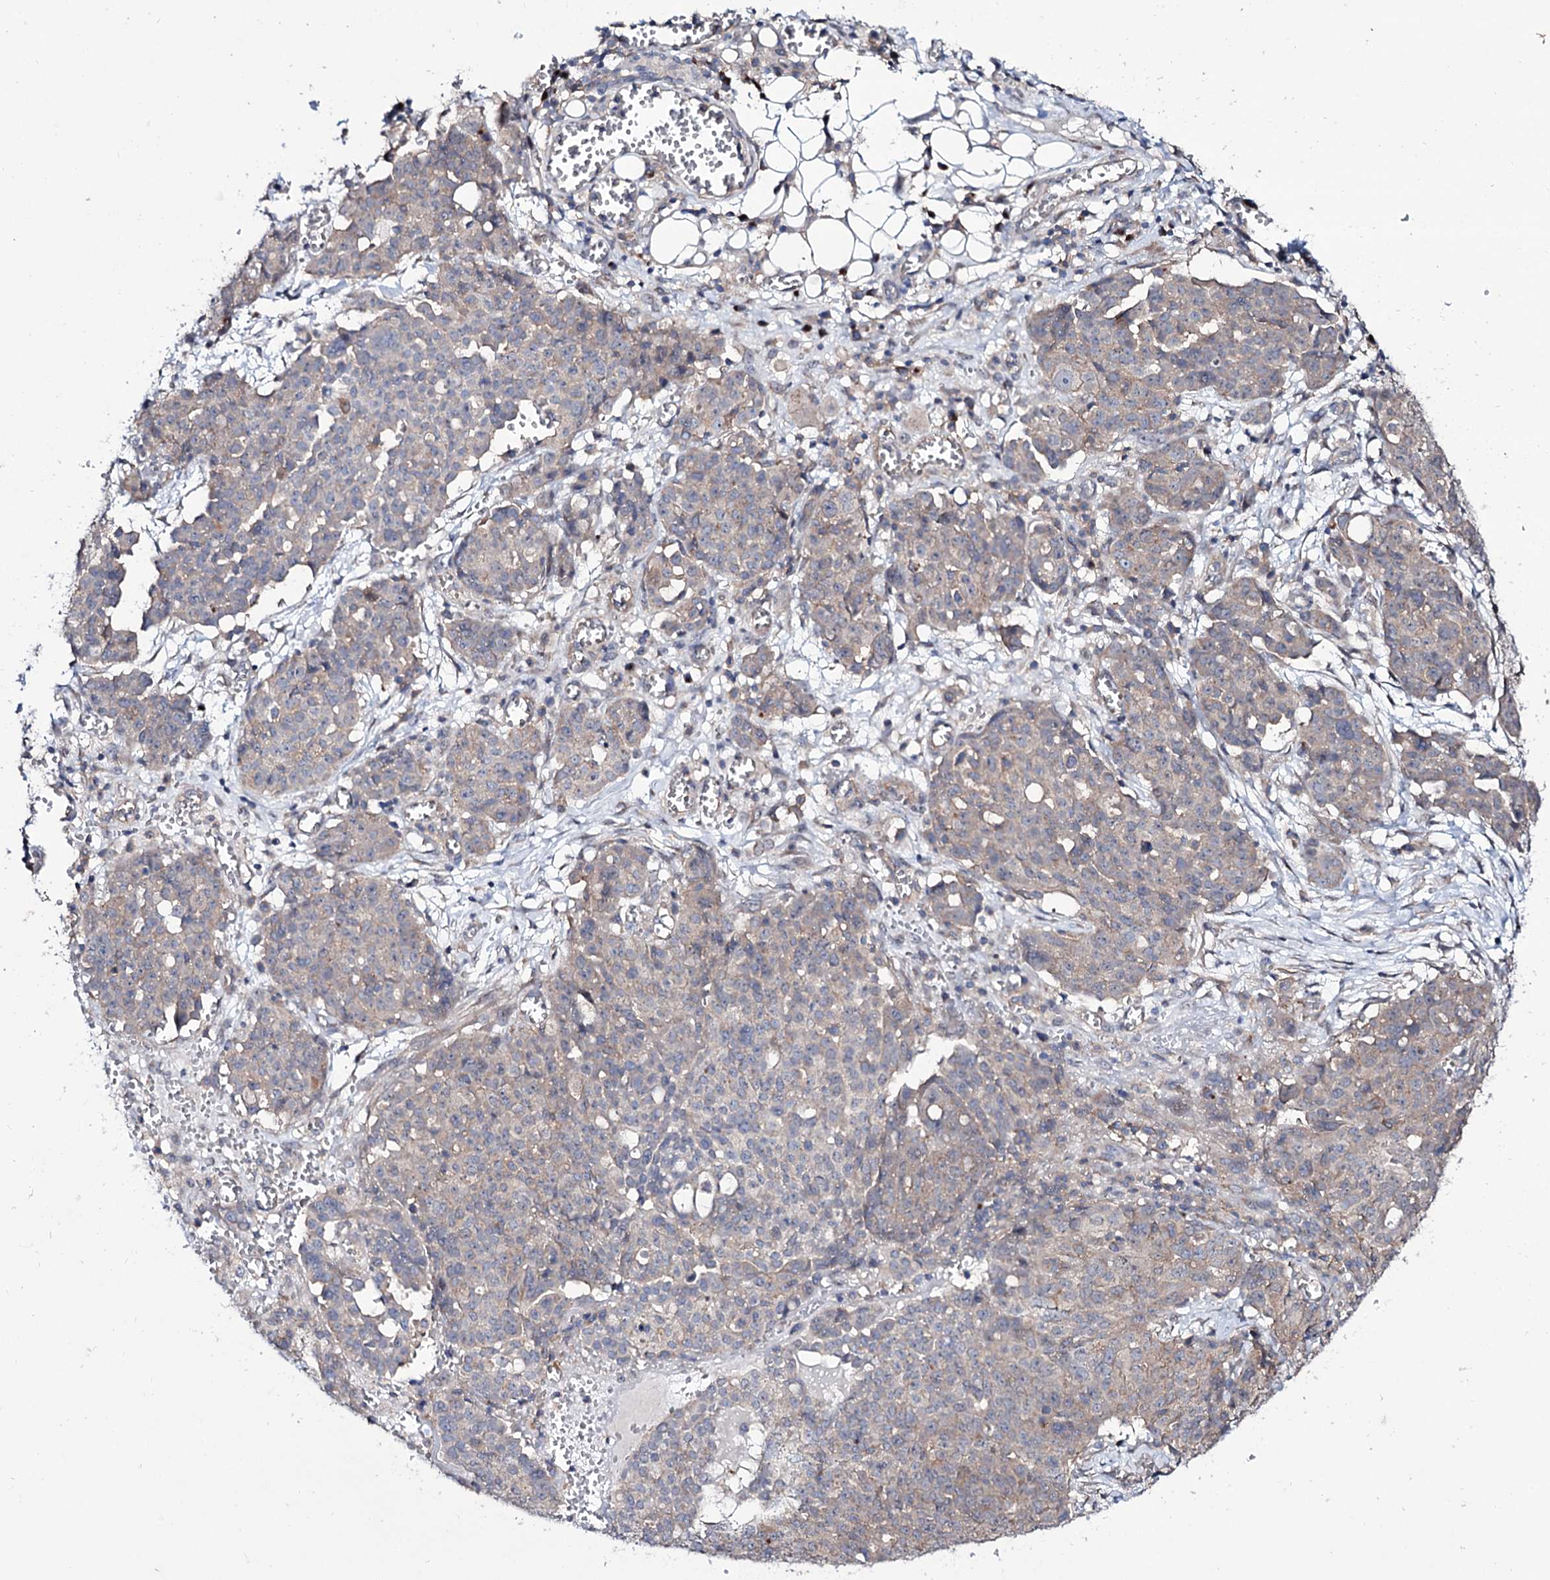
{"staining": {"intensity": "weak", "quantity": "<25%", "location": "cytoplasmic/membranous"}, "tissue": "ovarian cancer", "cell_type": "Tumor cells", "image_type": "cancer", "snomed": [{"axis": "morphology", "description": "Cystadenocarcinoma, serous, NOS"}, {"axis": "topography", "description": "Soft tissue"}, {"axis": "topography", "description": "Ovary"}], "caption": "Tumor cells show no significant staining in ovarian serous cystadenocarcinoma.", "gene": "SEC24A", "patient": {"sex": "female", "age": 57}}